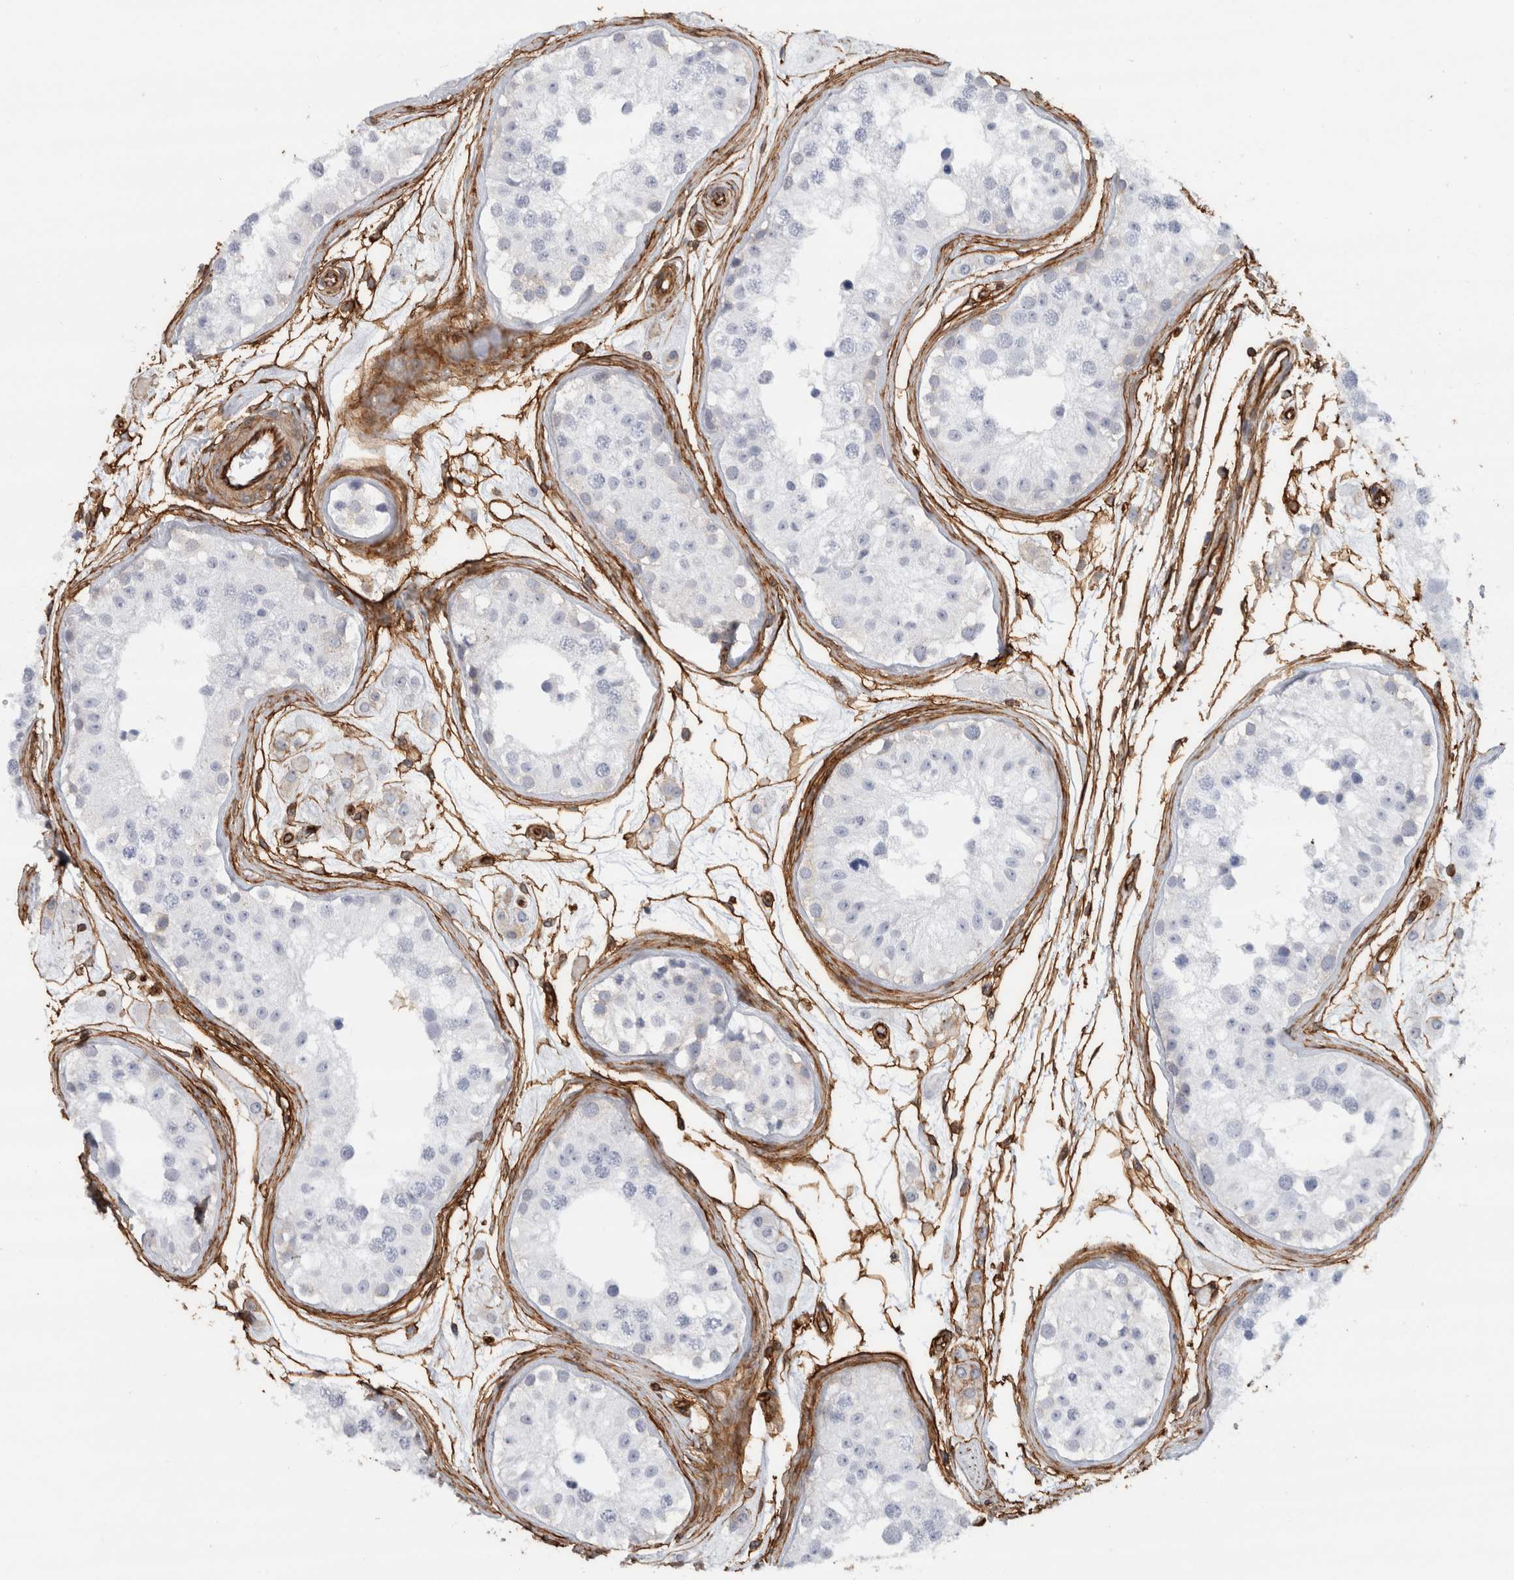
{"staining": {"intensity": "negative", "quantity": "none", "location": "none"}, "tissue": "testis", "cell_type": "Cells in seminiferous ducts", "image_type": "normal", "snomed": [{"axis": "morphology", "description": "Normal tissue, NOS"}, {"axis": "morphology", "description": "Adenocarcinoma, metastatic, NOS"}, {"axis": "topography", "description": "Testis"}], "caption": "Immunohistochemistry histopathology image of benign testis stained for a protein (brown), which shows no positivity in cells in seminiferous ducts.", "gene": "AHNAK", "patient": {"sex": "male", "age": 26}}